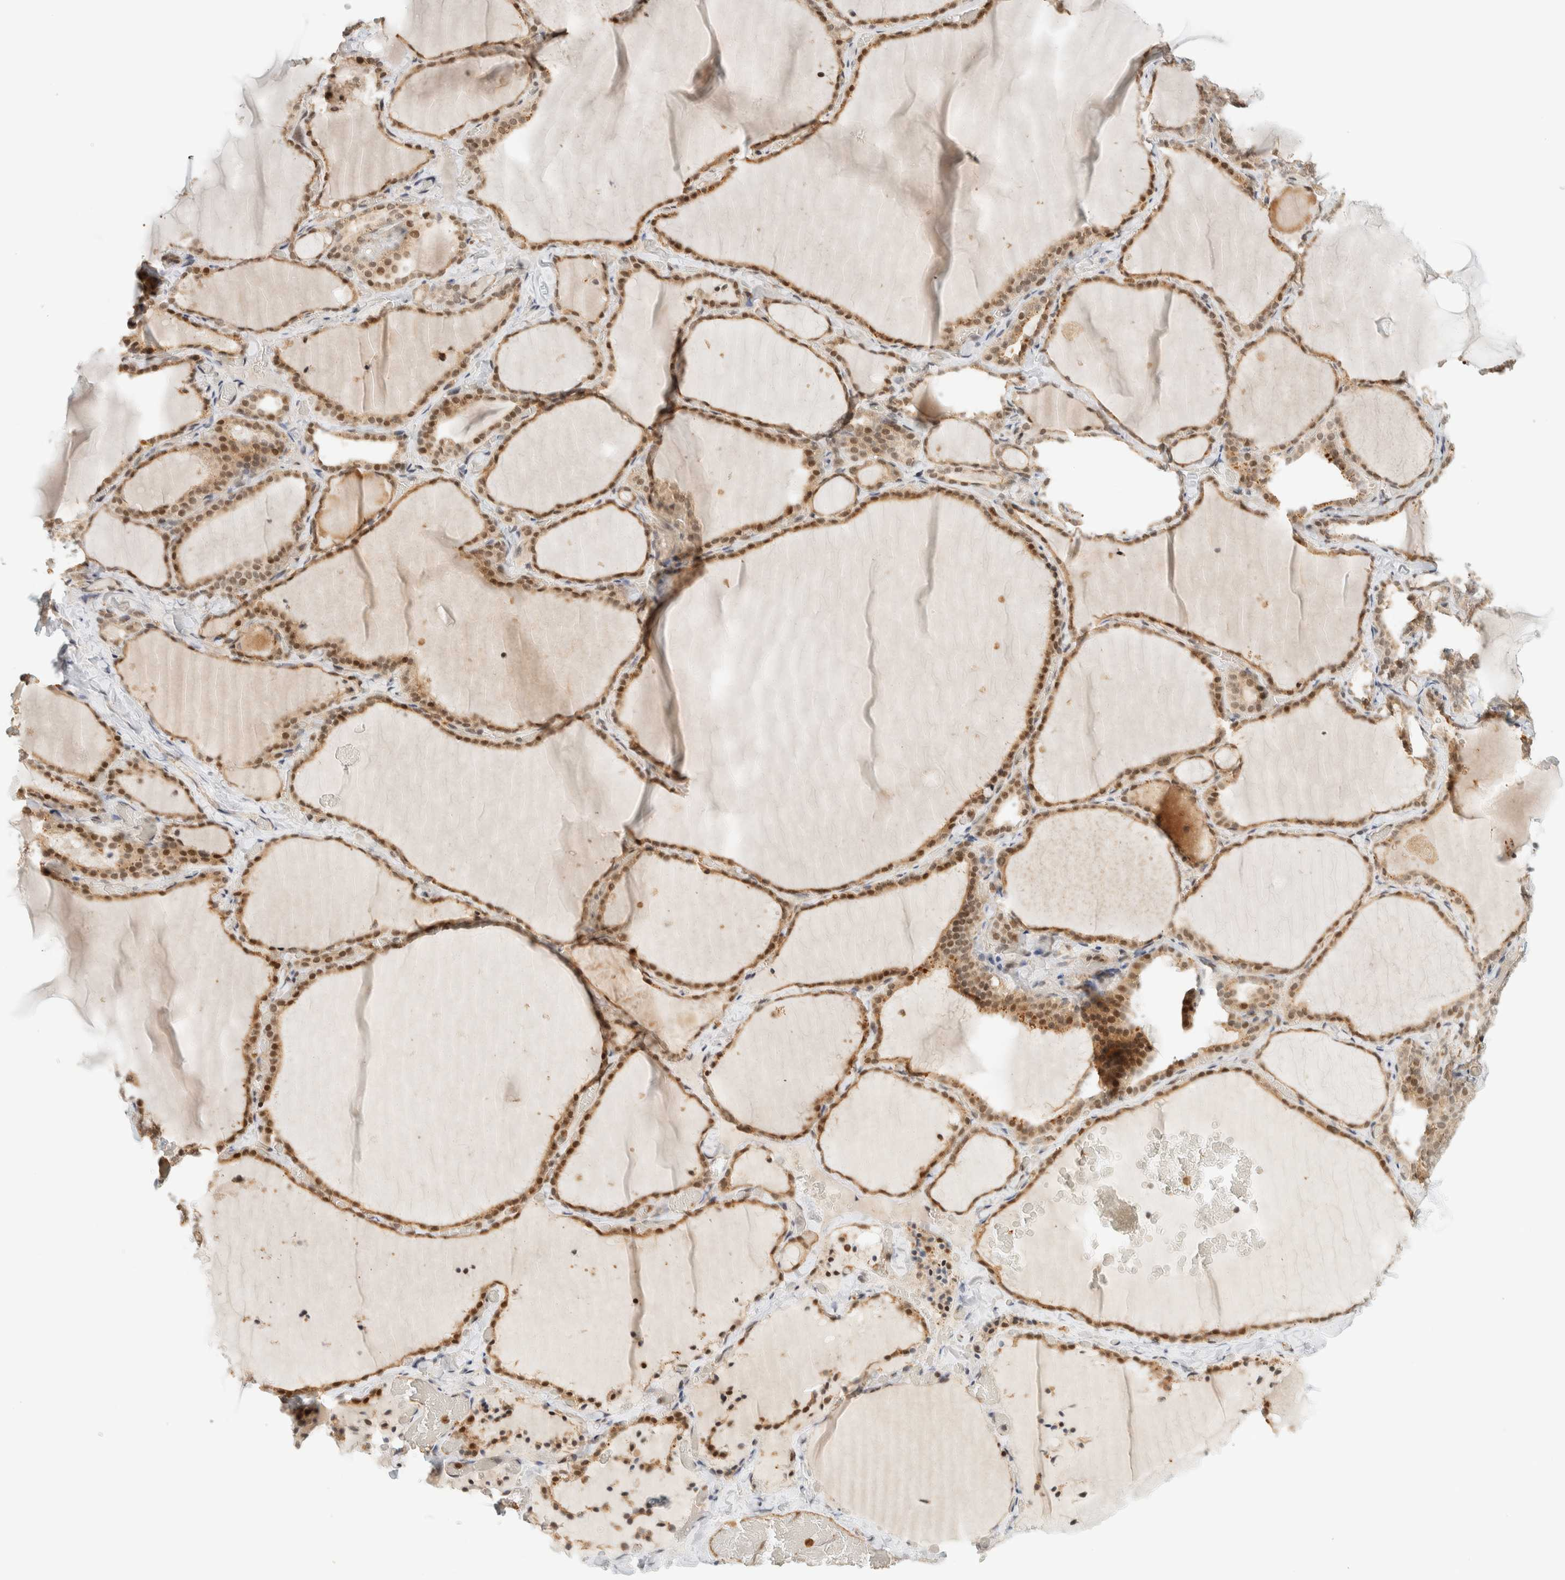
{"staining": {"intensity": "moderate", "quantity": ">75%", "location": "cytoplasmic/membranous,nuclear"}, "tissue": "thyroid gland", "cell_type": "Glandular cells", "image_type": "normal", "snomed": [{"axis": "morphology", "description": "Normal tissue, NOS"}, {"axis": "topography", "description": "Thyroid gland"}], "caption": "Glandular cells reveal moderate cytoplasmic/membranous,nuclear expression in about >75% of cells in benign thyroid gland. The staining is performed using DAB brown chromogen to label protein expression. The nuclei are counter-stained blue using hematoxylin.", "gene": "ARFGEF1", "patient": {"sex": "female", "age": 22}}